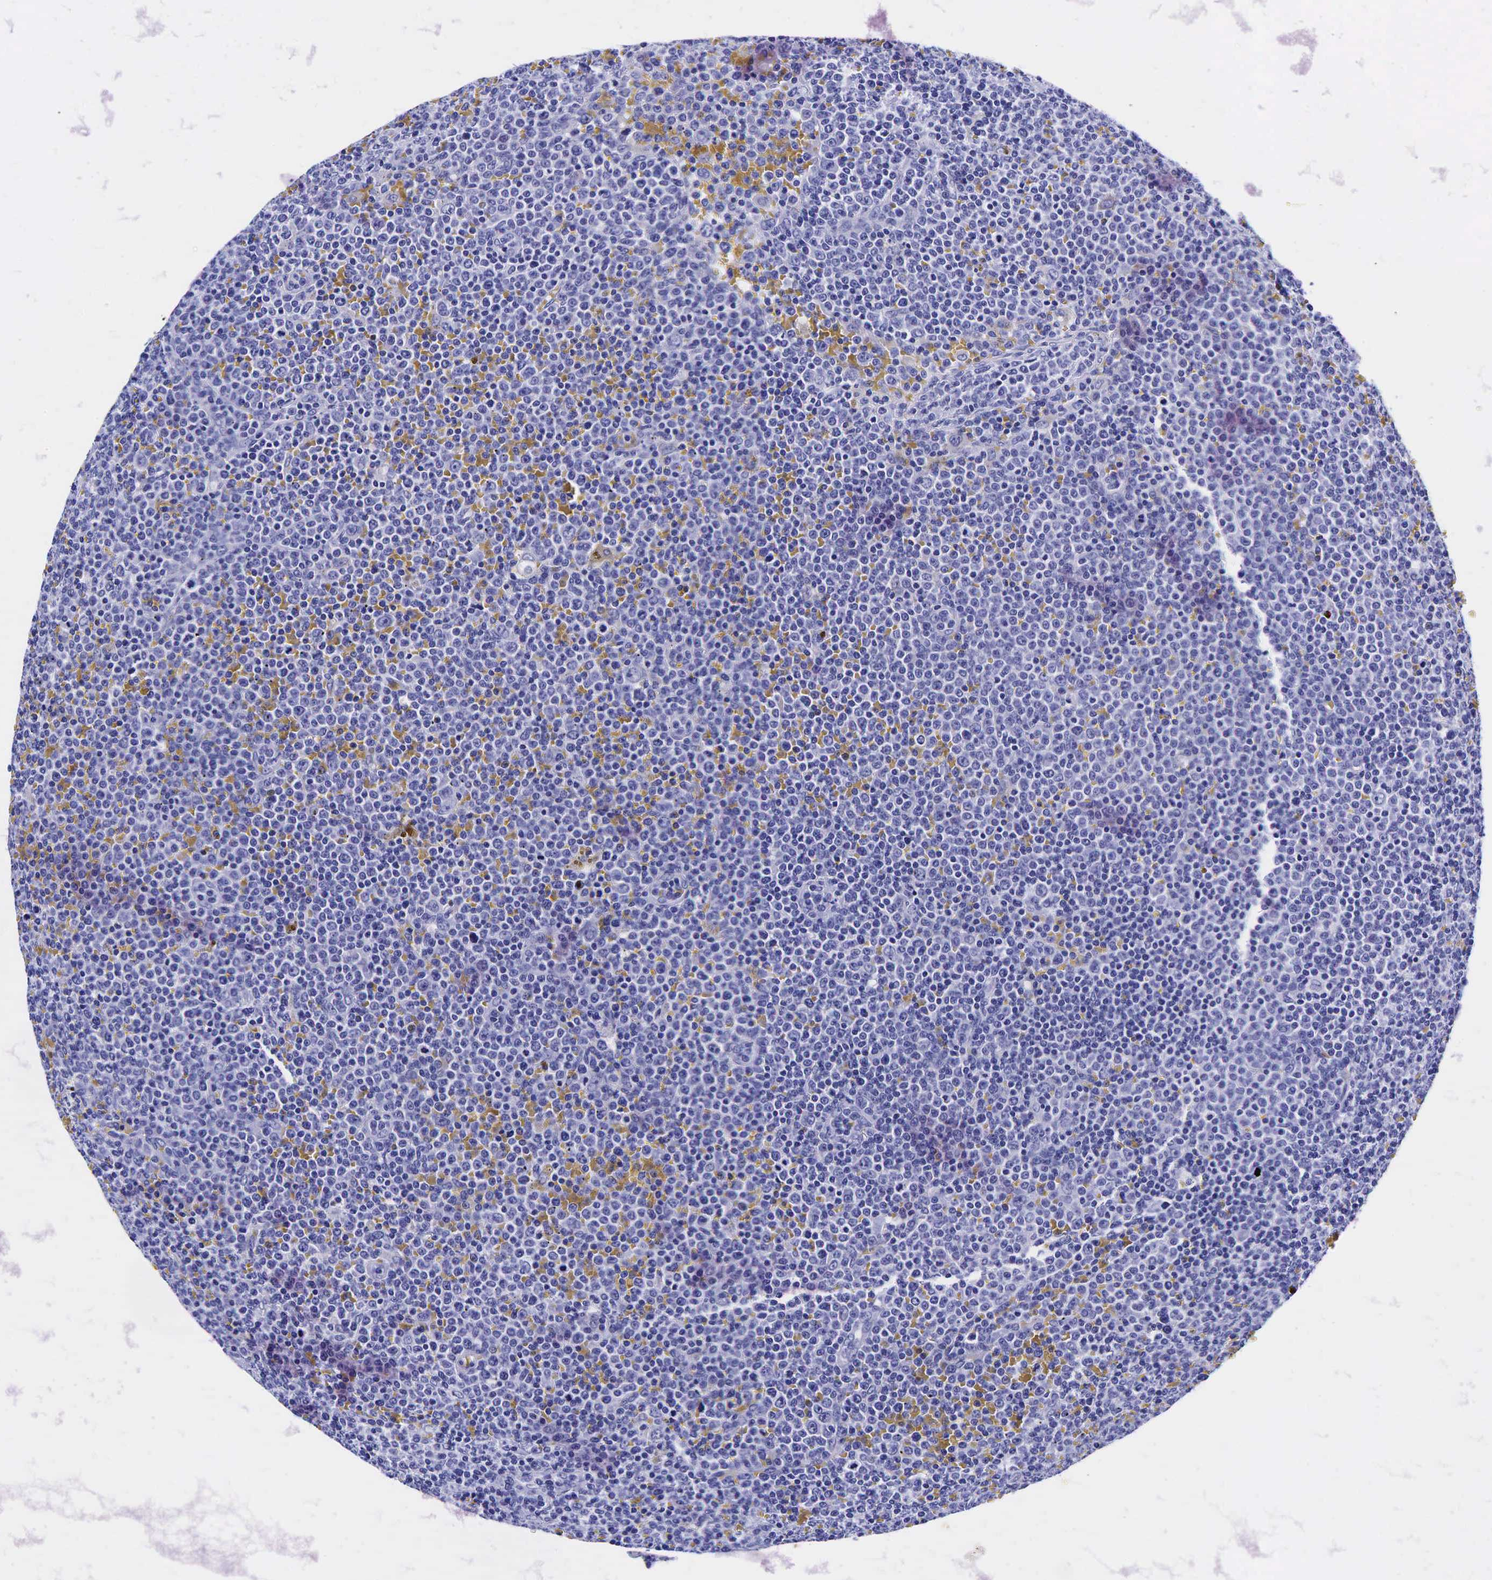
{"staining": {"intensity": "negative", "quantity": "none", "location": "none"}, "tissue": "lymphoma", "cell_type": "Tumor cells", "image_type": "cancer", "snomed": [{"axis": "morphology", "description": "Malignant lymphoma, non-Hodgkin's type, Low grade"}, {"axis": "topography", "description": "Lymph node"}], "caption": "This is an IHC photomicrograph of human low-grade malignant lymphoma, non-Hodgkin's type. There is no staining in tumor cells.", "gene": "GCG", "patient": {"sex": "male", "age": 50}}